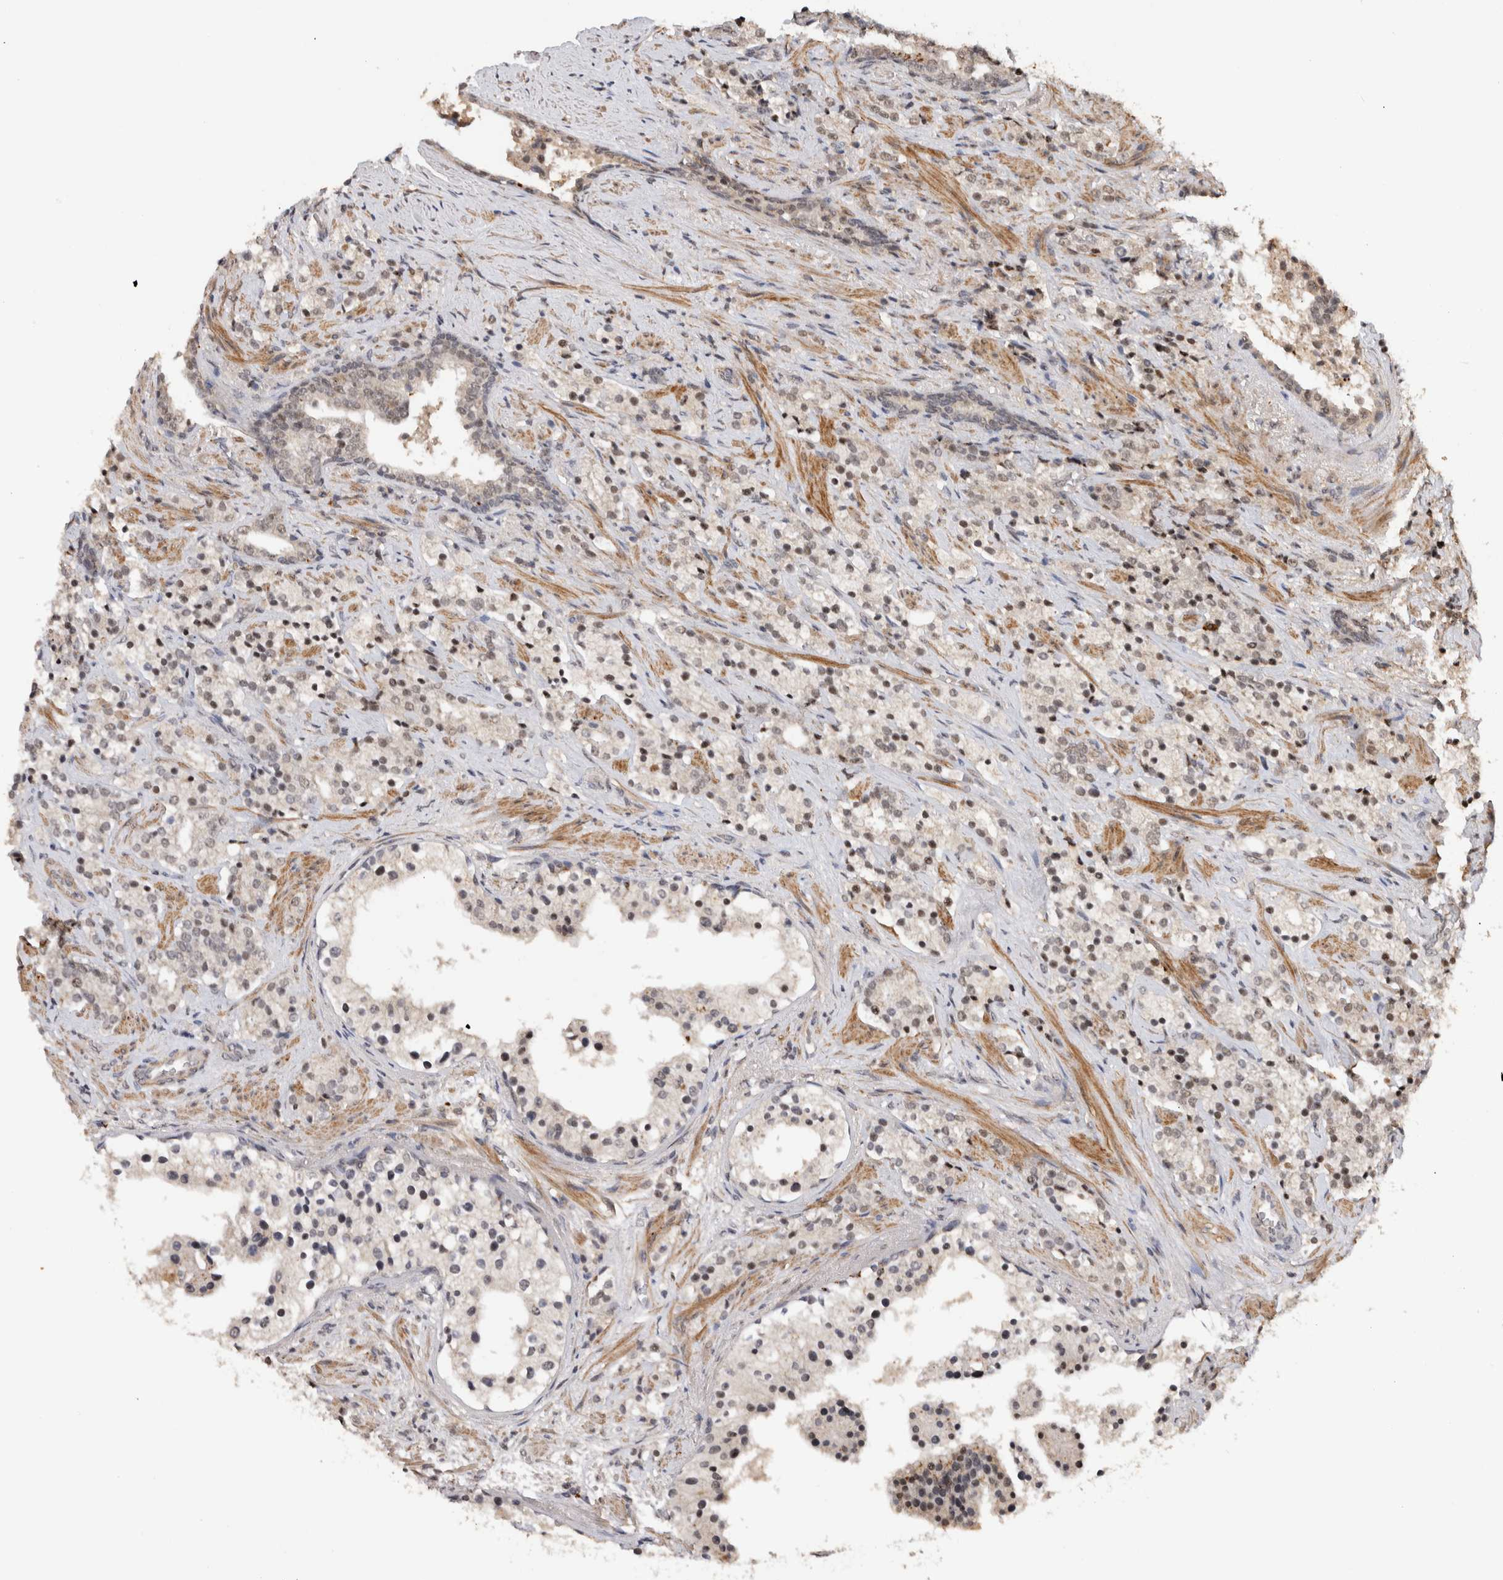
{"staining": {"intensity": "weak", "quantity": "25%-75%", "location": "nuclear"}, "tissue": "prostate cancer", "cell_type": "Tumor cells", "image_type": "cancer", "snomed": [{"axis": "morphology", "description": "Adenocarcinoma, High grade"}, {"axis": "topography", "description": "Prostate"}], "caption": "Immunohistochemical staining of human prostate cancer (adenocarcinoma (high-grade)) shows low levels of weak nuclear protein positivity in about 25%-75% of tumor cells. (DAB = brown stain, brightfield microscopy at high magnification).", "gene": "KEAP1", "patient": {"sex": "male", "age": 71}}